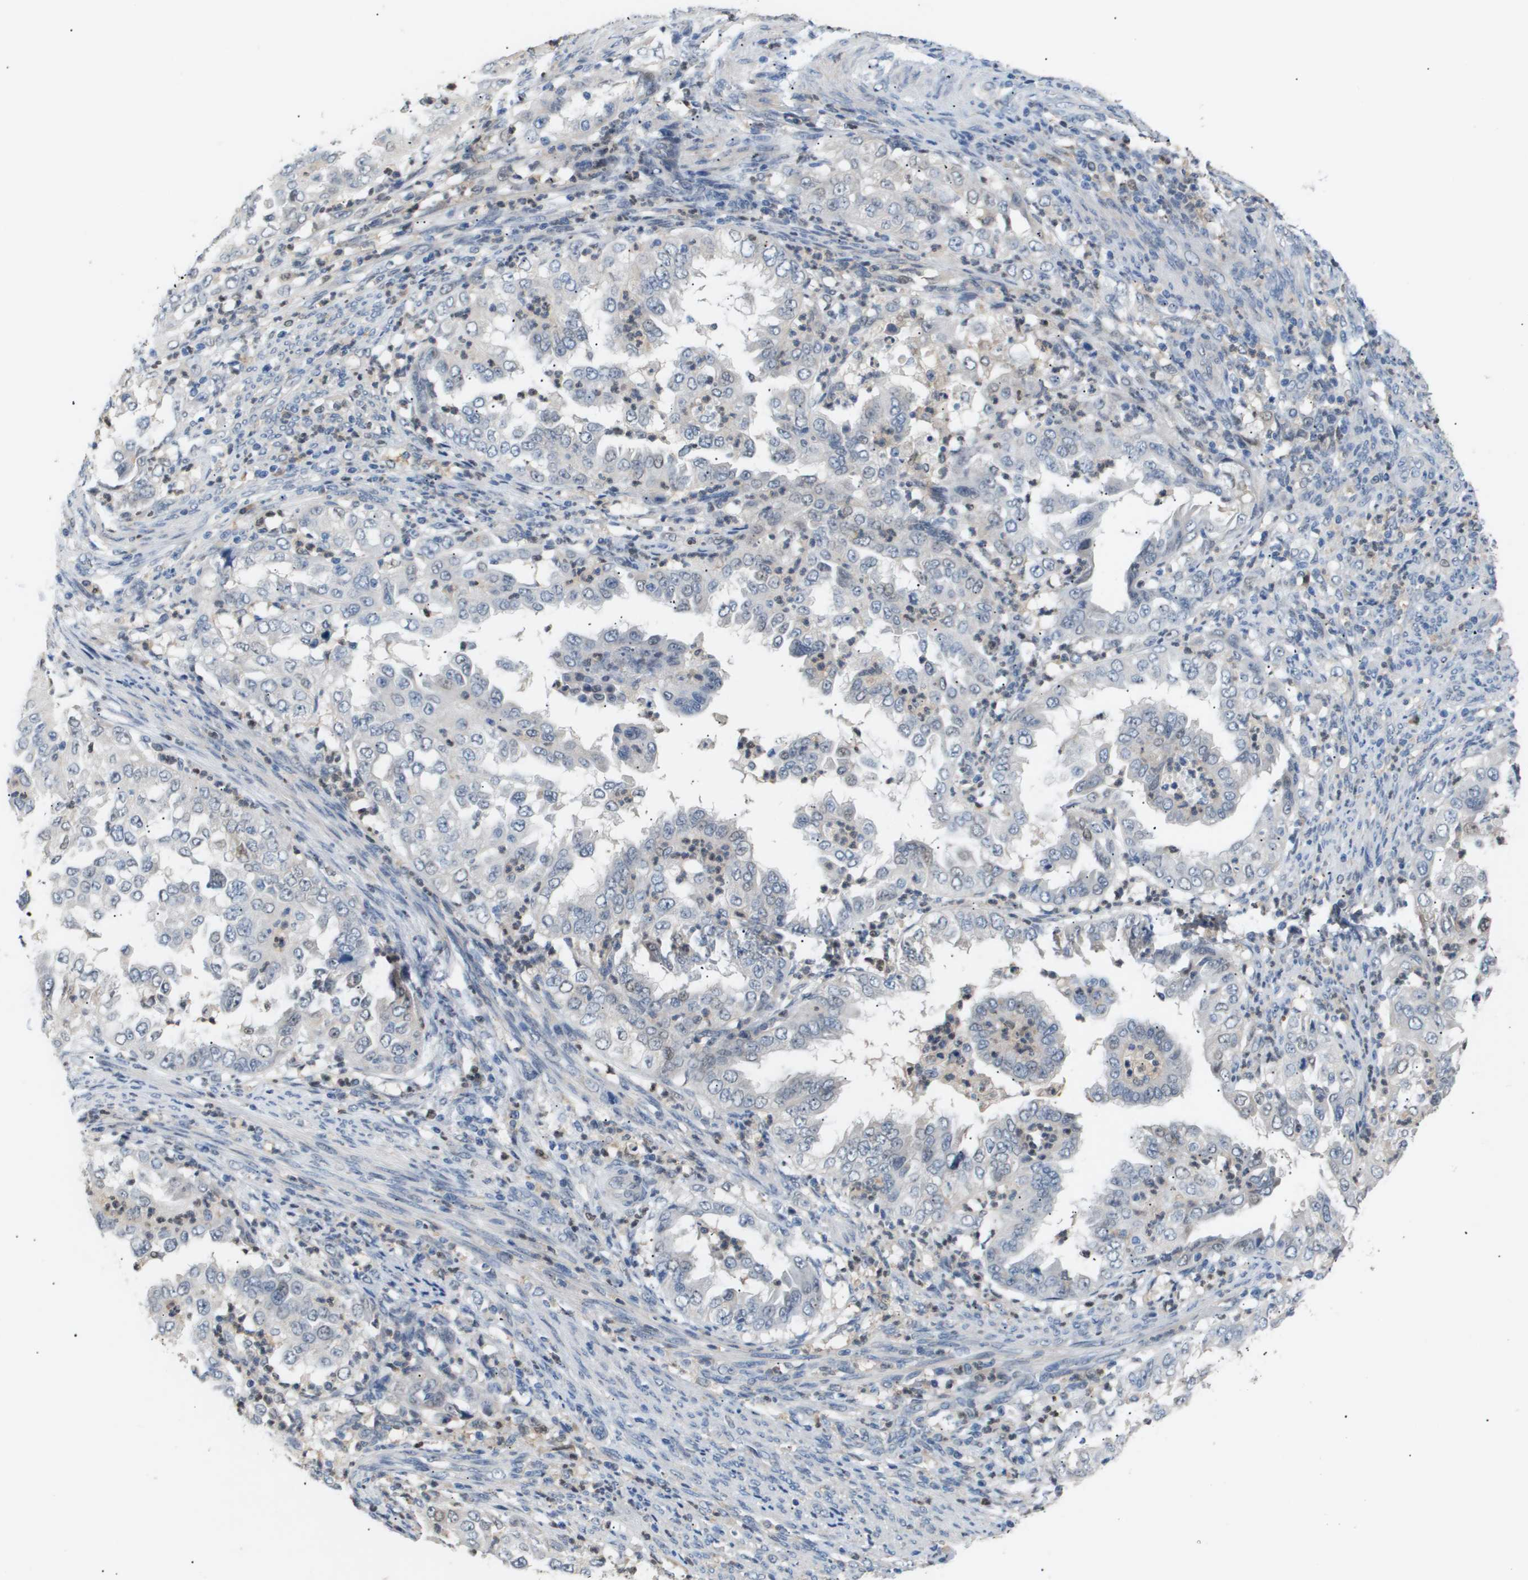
{"staining": {"intensity": "negative", "quantity": "none", "location": "none"}, "tissue": "endometrial cancer", "cell_type": "Tumor cells", "image_type": "cancer", "snomed": [{"axis": "morphology", "description": "Adenocarcinoma, NOS"}, {"axis": "topography", "description": "Endometrium"}], "caption": "Immunohistochemistry histopathology image of neoplastic tissue: human adenocarcinoma (endometrial) stained with DAB displays no significant protein positivity in tumor cells.", "gene": "AKR1A1", "patient": {"sex": "female", "age": 85}}